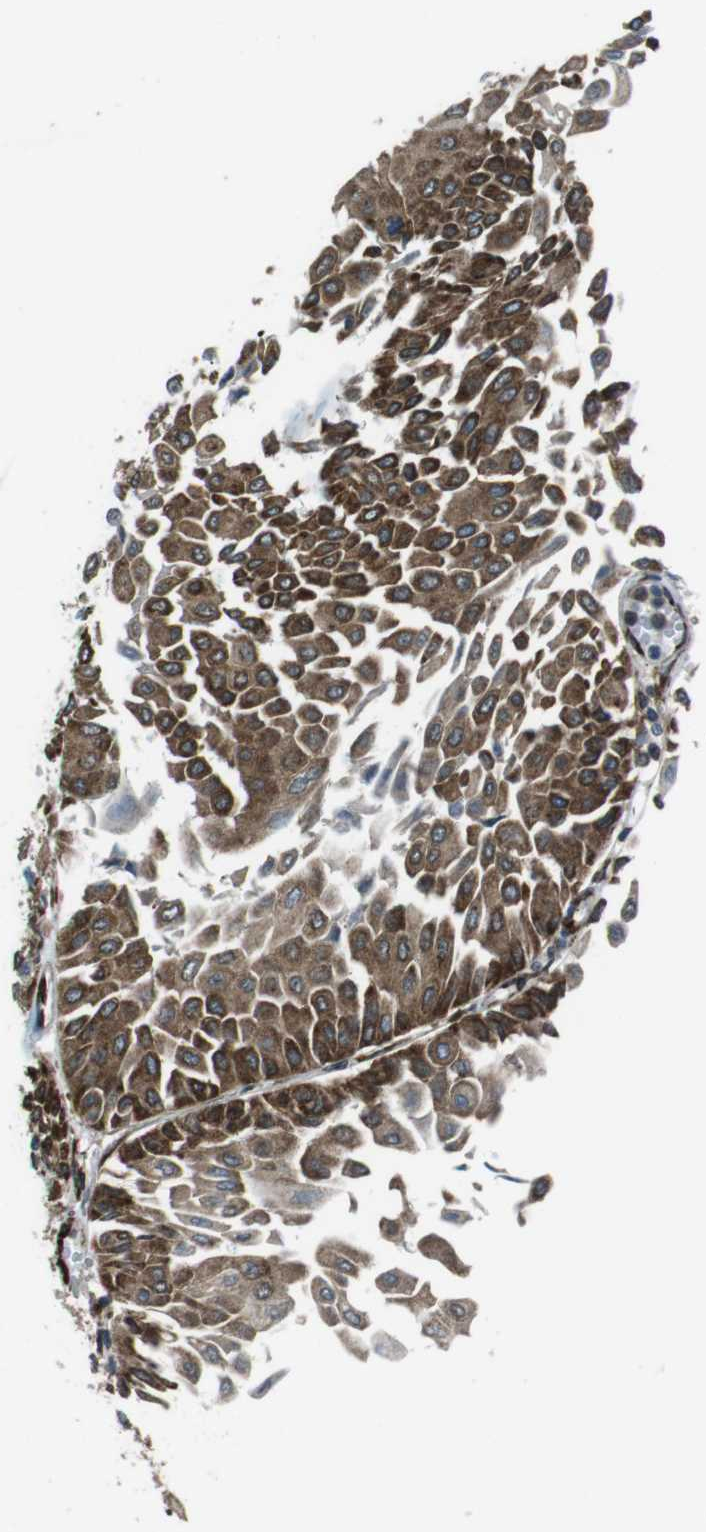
{"staining": {"intensity": "strong", "quantity": ">75%", "location": "cytoplasmic/membranous"}, "tissue": "urothelial cancer", "cell_type": "Tumor cells", "image_type": "cancer", "snomed": [{"axis": "morphology", "description": "Urothelial carcinoma, Low grade"}, {"axis": "topography", "description": "Urinary bladder"}], "caption": "A micrograph showing strong cytoplasmic/membranous staining in about >75% of tumor cells in urothelial cancer, as visualized by brown immunohistochemical staining.", "gene": "KTN1", "patient": {"sex": "male", "age": 67}}